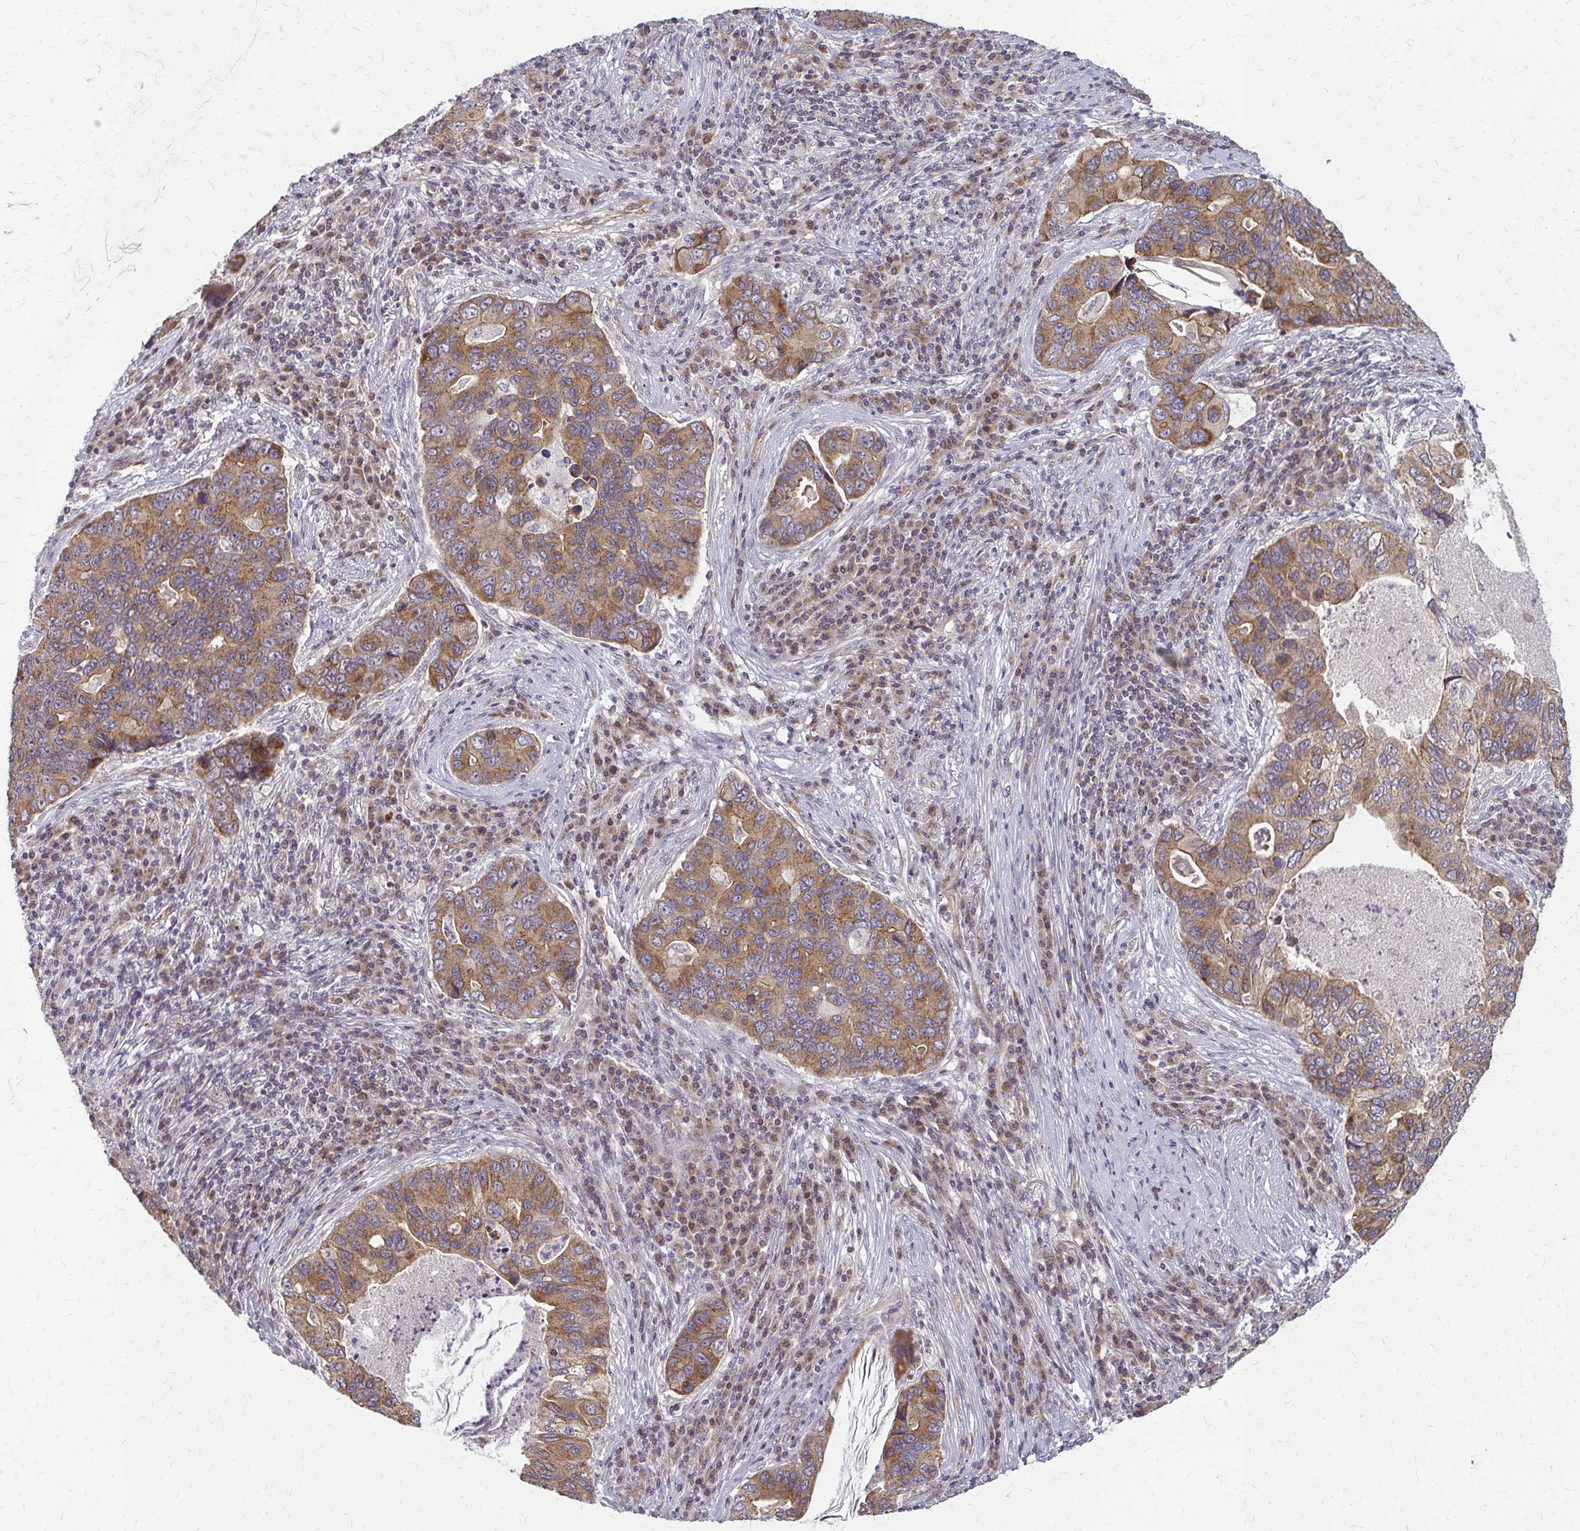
{"staining": {"intensity": "moderate", "quantity": ">75%", "location": "cytoplasmic/membranous"}, "tissue": "lung cancer", "cell_type": "Tumor cells", "image_type": "cancer", "snomed": [{"axis": "morphology", "description": "Adenocarcinoma, NOS"}, {"axis": "morphology", "description": "Adenocarcinoma, metastatic, NOS"}, {"axis": "topography", "description": "Lymph node"}, {"axis": "topography", "description": "Lung"}], "caption": "A brown stain labels moderate cytoplasmic/membranous expression of a protein in human adenocarcinoma (lung) tumor cells.", "gene": "ZNF383", "patient": {"sex": "female", "age": 54}}